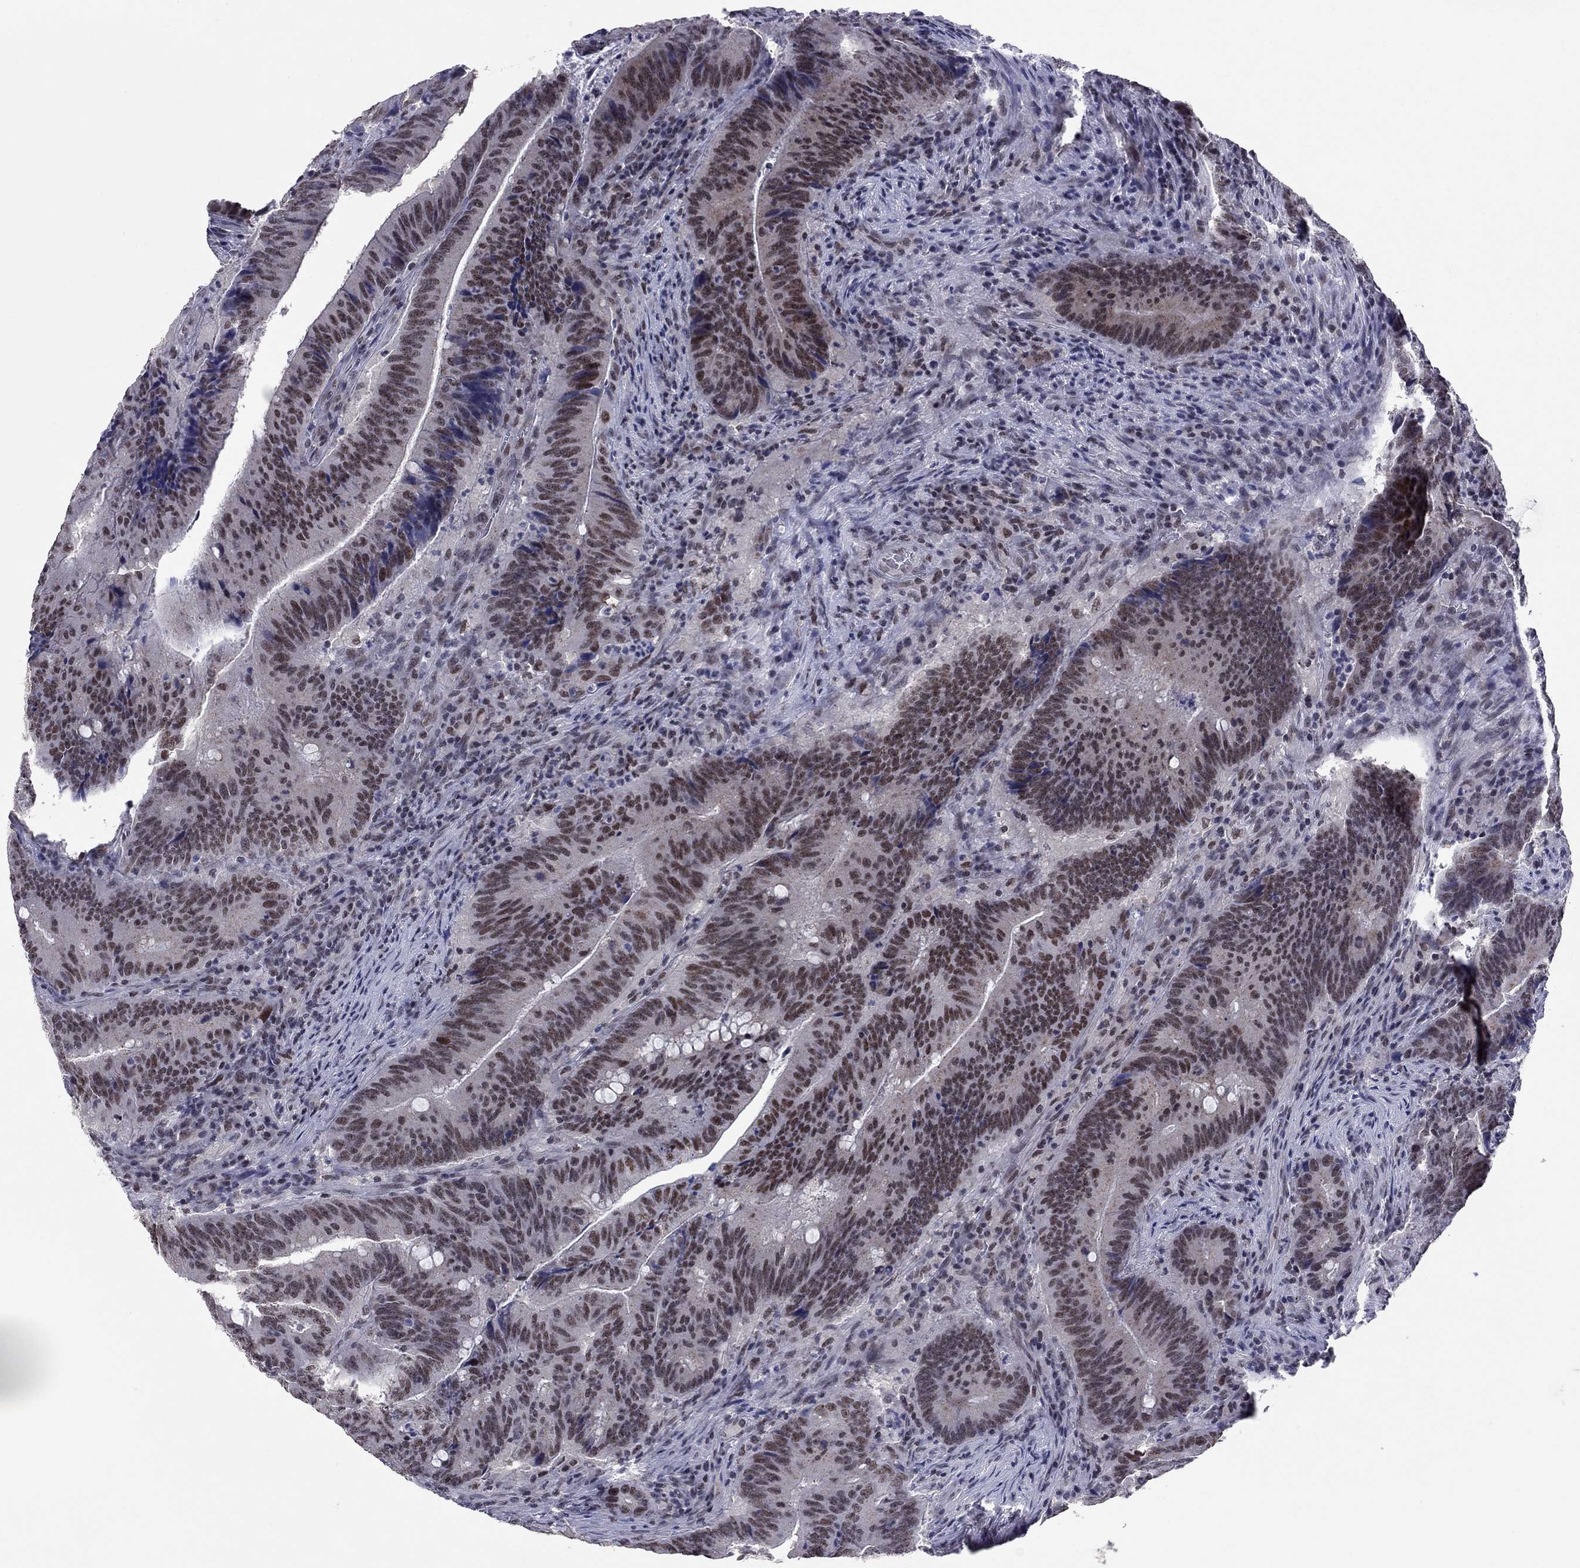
{"staining": {"intensity": "moderate", "quantity": ">75%", "location": "nuclear"}, "tissue": "colorectal cancer", "cell_type": "Tumor cells", "image_type": "cancer", "snomed": [{"axis": "morphology", "description": "Adenocarcinoma, NOS"}, {"axis": "topography", "description": "Colon"}], "caption": "DAB (3,3'-diaminobenzidine) immunohistochemical staining of human colorectal cancer (adenocarcinoma) exhibits moderate nuclear protein positivity in about >75% of tumor cells.", "gene": "TAF9", "patient": {"sex": "female", "age": 87}}